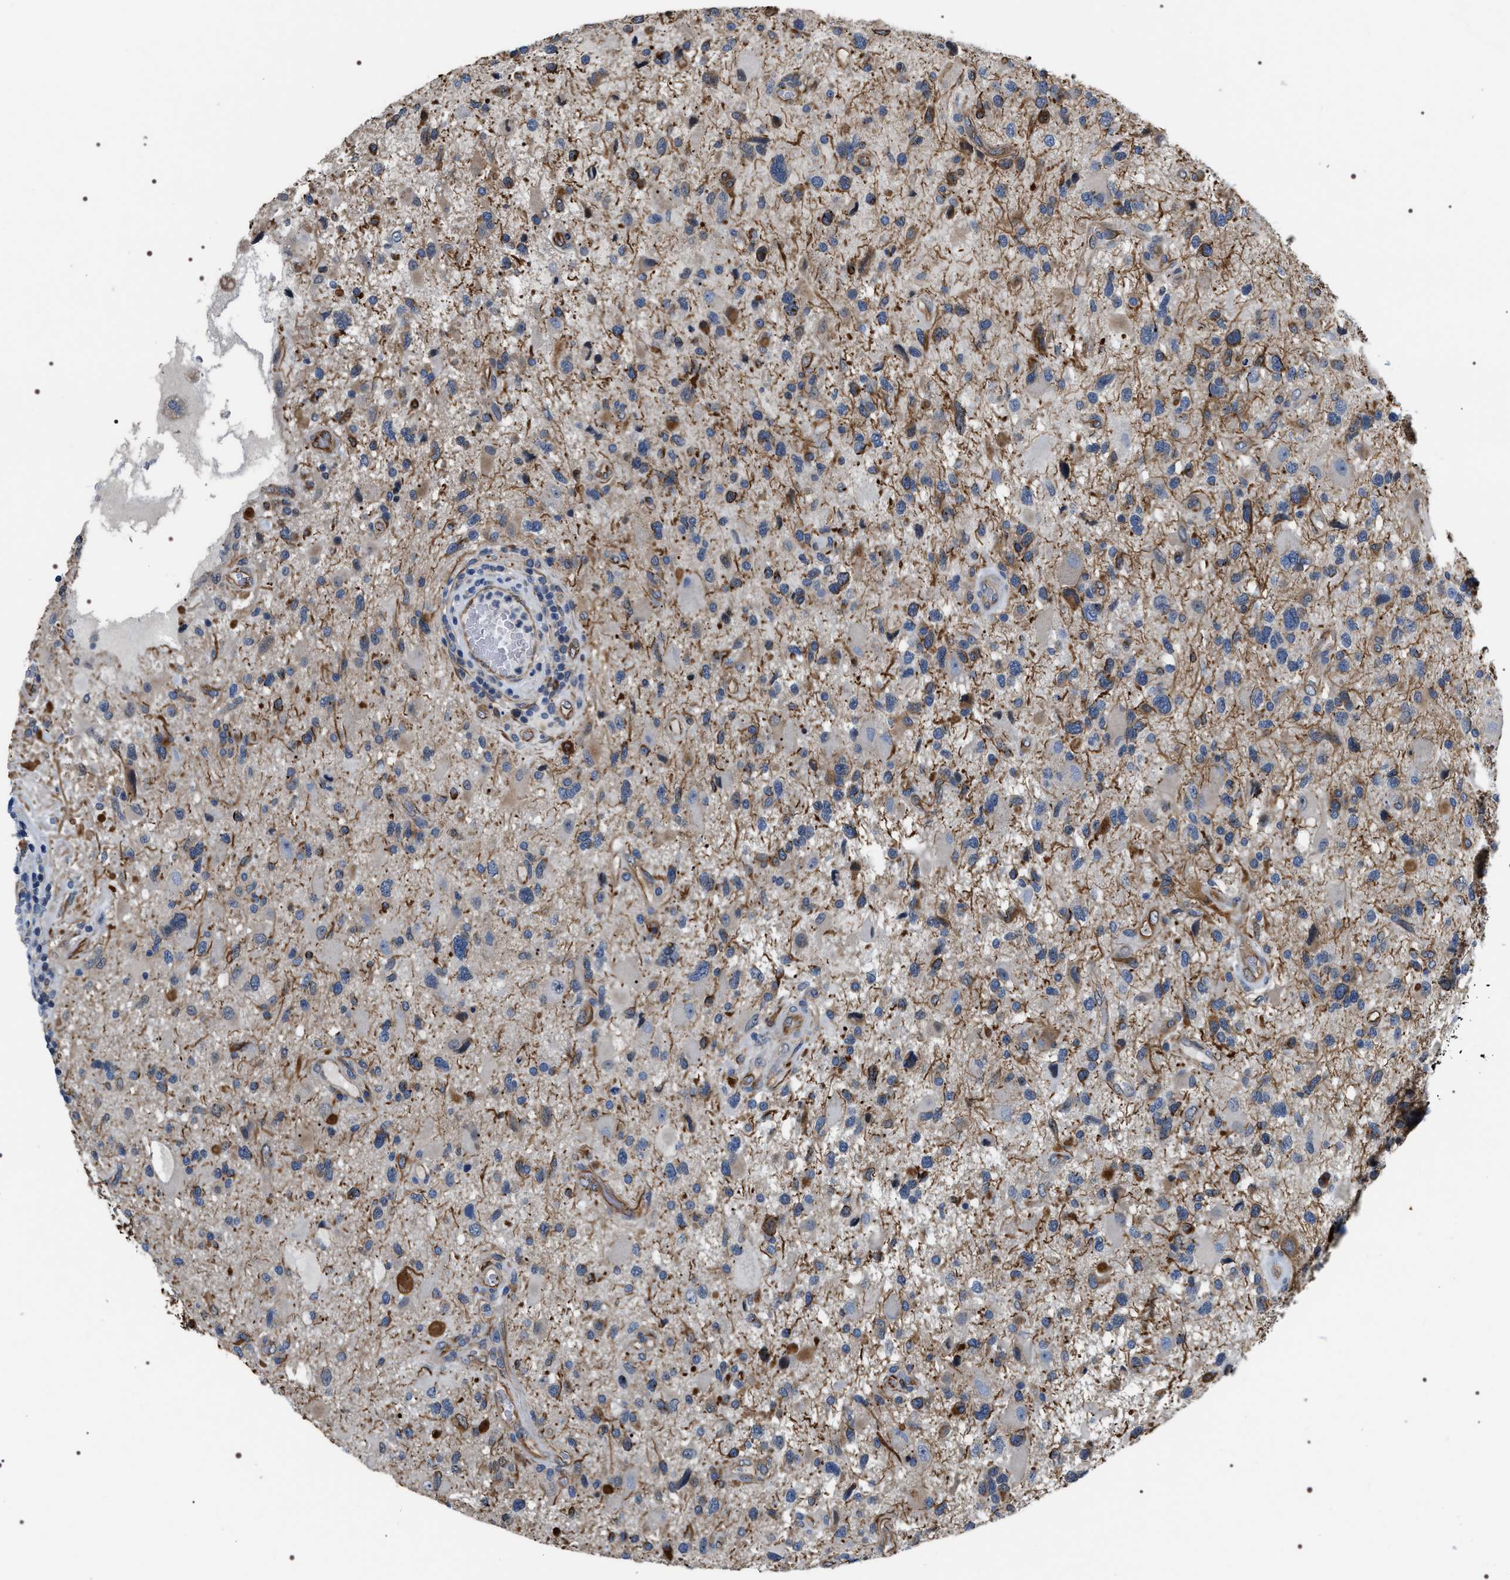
{"staining": {"intensity": "moderate", "quantity": "<25%", "location": "cytoplasmic/membranous"}, "tissue": "glioma", "cell_type": "Tumor cells", "image_type": "cancer", "snomed": [{"axis": "morphology", "description": "Glioma, malignant, High grade"}, {"axis": "topography", "description": "Brain"}], "caption": "There is low levels of moderate cytoplasmic/membranous positivity in tumor cells of high-grade glioma (malignant), as demonstrated by immunohistochemical staining (brown color).", "gene": "PKD1L1", "patient": {"sex": "male", "age": 33}}